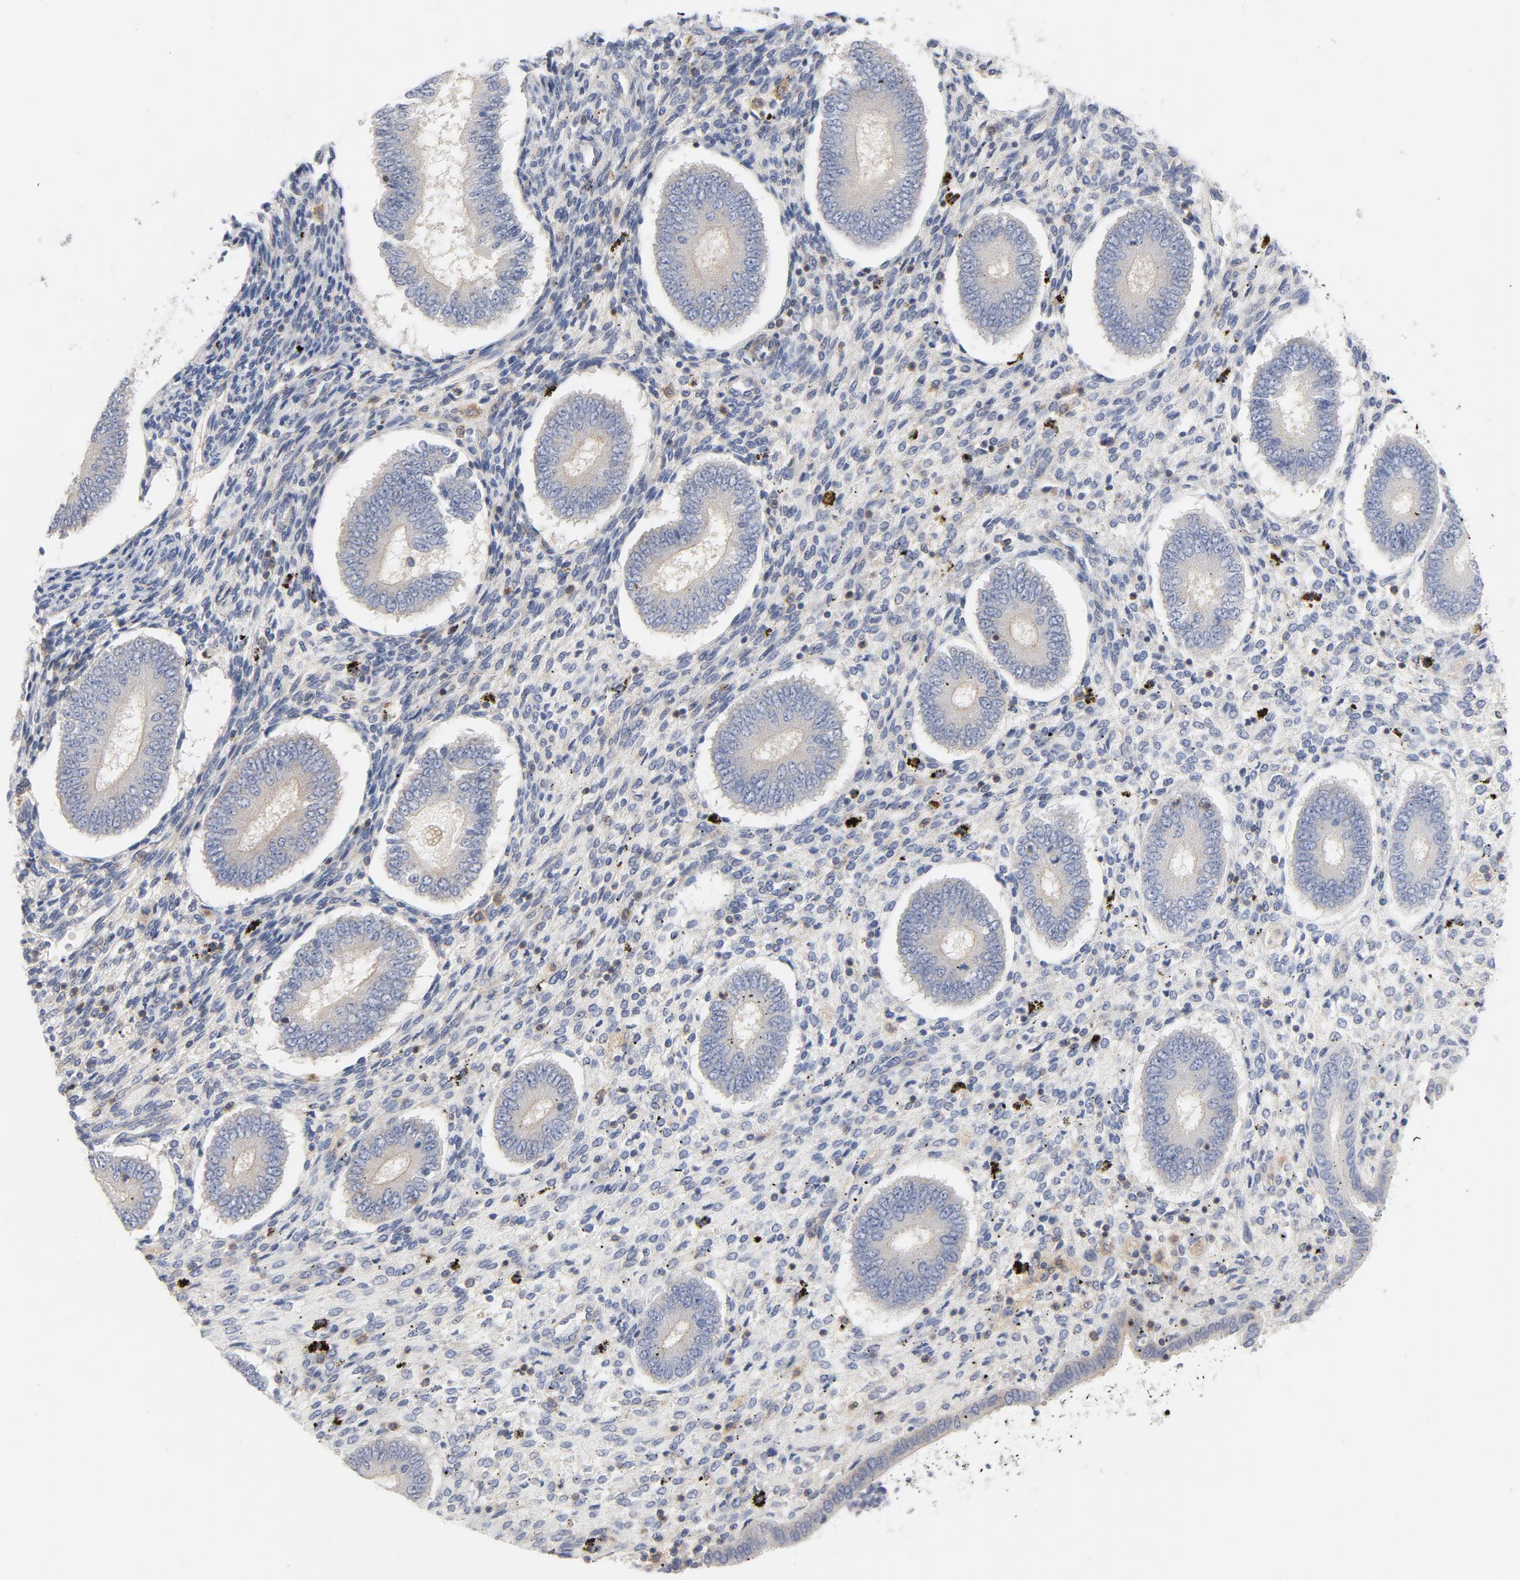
{"staining": {"intensity": "negative", "quantity": "none", "location": "none"}, "tissue": "endometrium", "cell_type": "Cells in endometrial stroma", "image_type": "normal", "snomed": [{"axis": "morphology", "description": "Normal tissue, NOS"}, {"axis": "topography", "description": "Endometrium"}], "caption": "Image shows no protein staining in cells in endometrial stroma of unremarkable endometrium.", "gene": "ROCK1", "patient": {"sex": "female", "age": 42}}